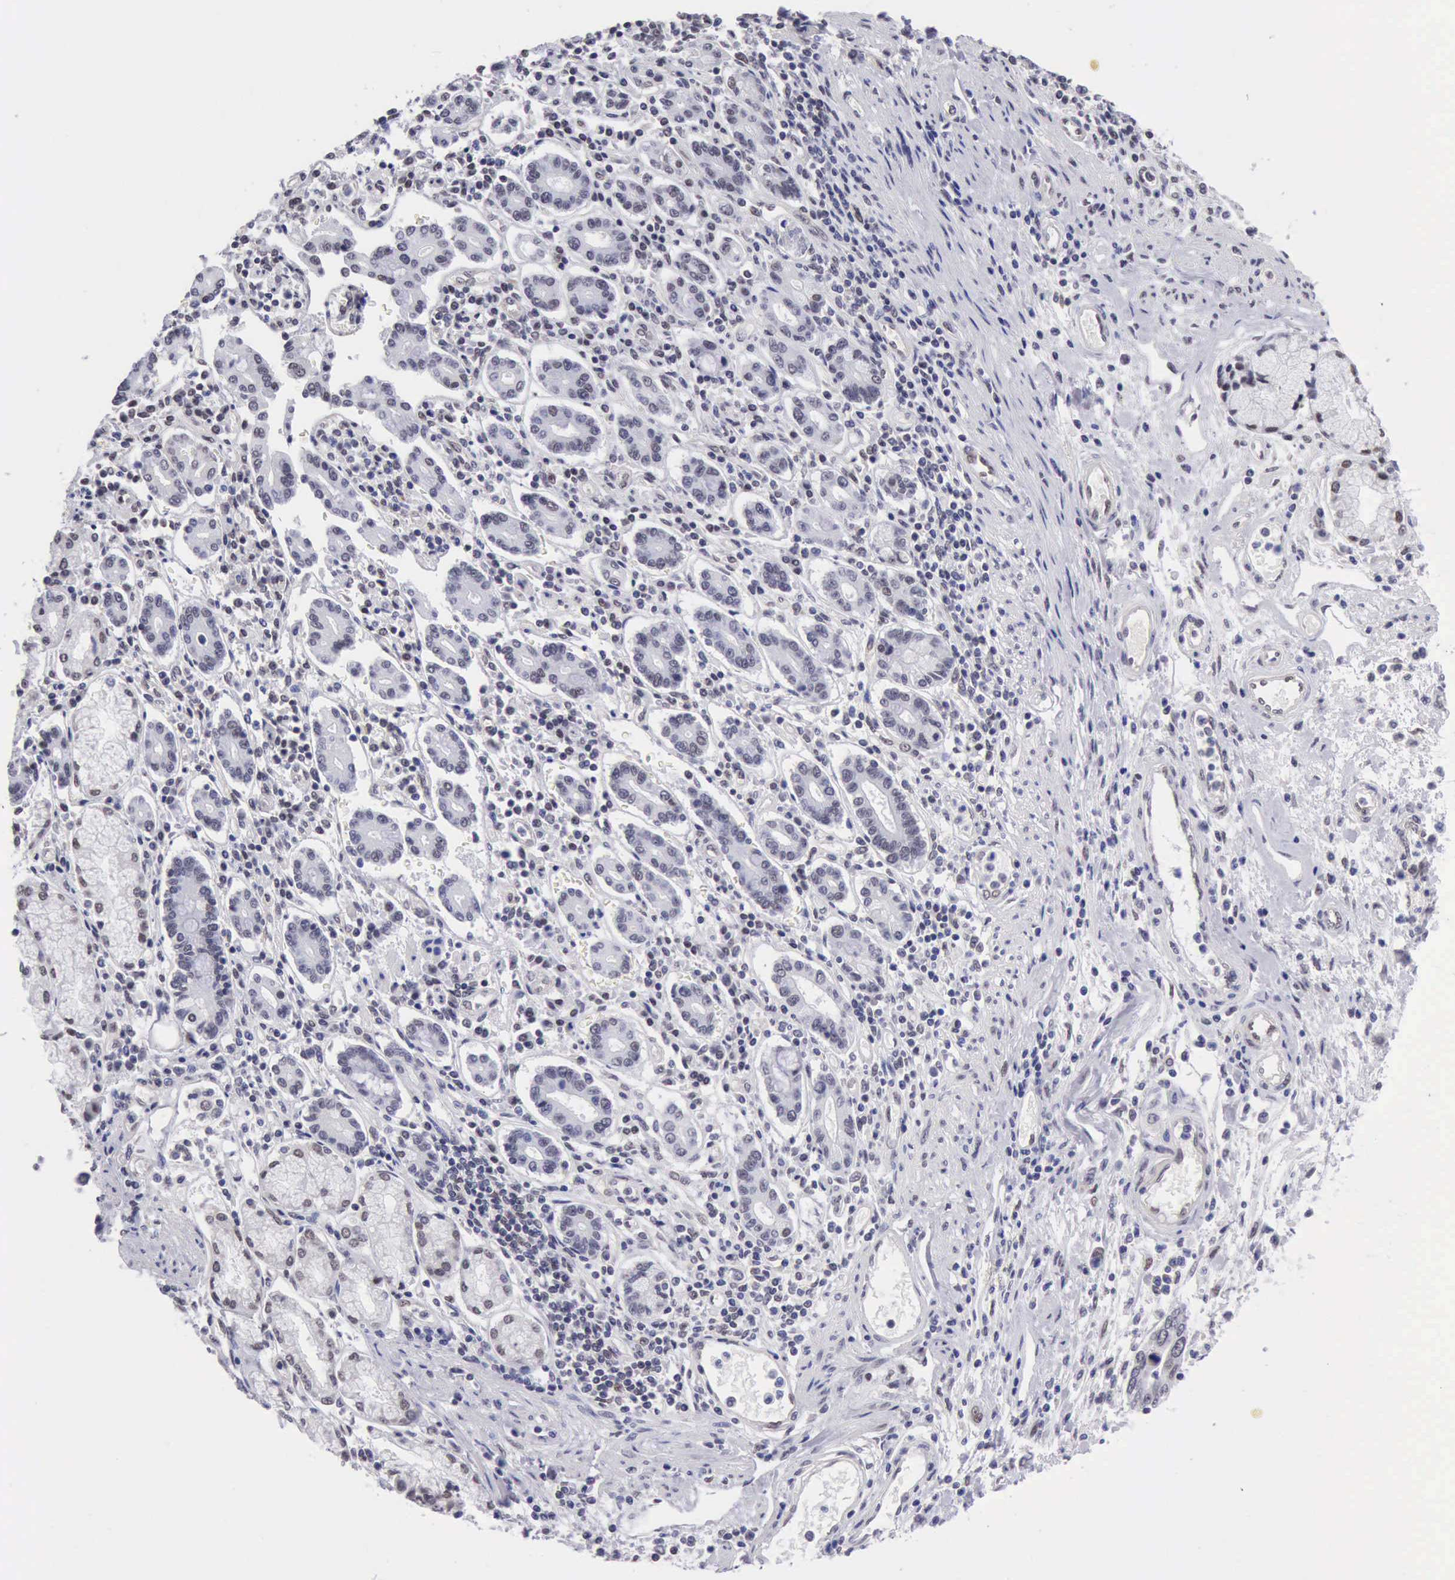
{"staining": {"intensity": "weak", "quantity": "<25%", "location": "nuclear"}, "tissue": "pancreatic cancer", "cell_type": "Tumor cells", "image_type": "cancer", "snomed": [{"axis": "morphology", "description": "Adenocarcinoma, NOS"}, {"axis": "topography", "description": "Pancreas"}], "caption": "Micrograph shows no significant protein expression in tumor cells of adenocarcinoma (pancreatic).", "gene": "ERCC4", "patient": {"sex": "female", "age": 57}}